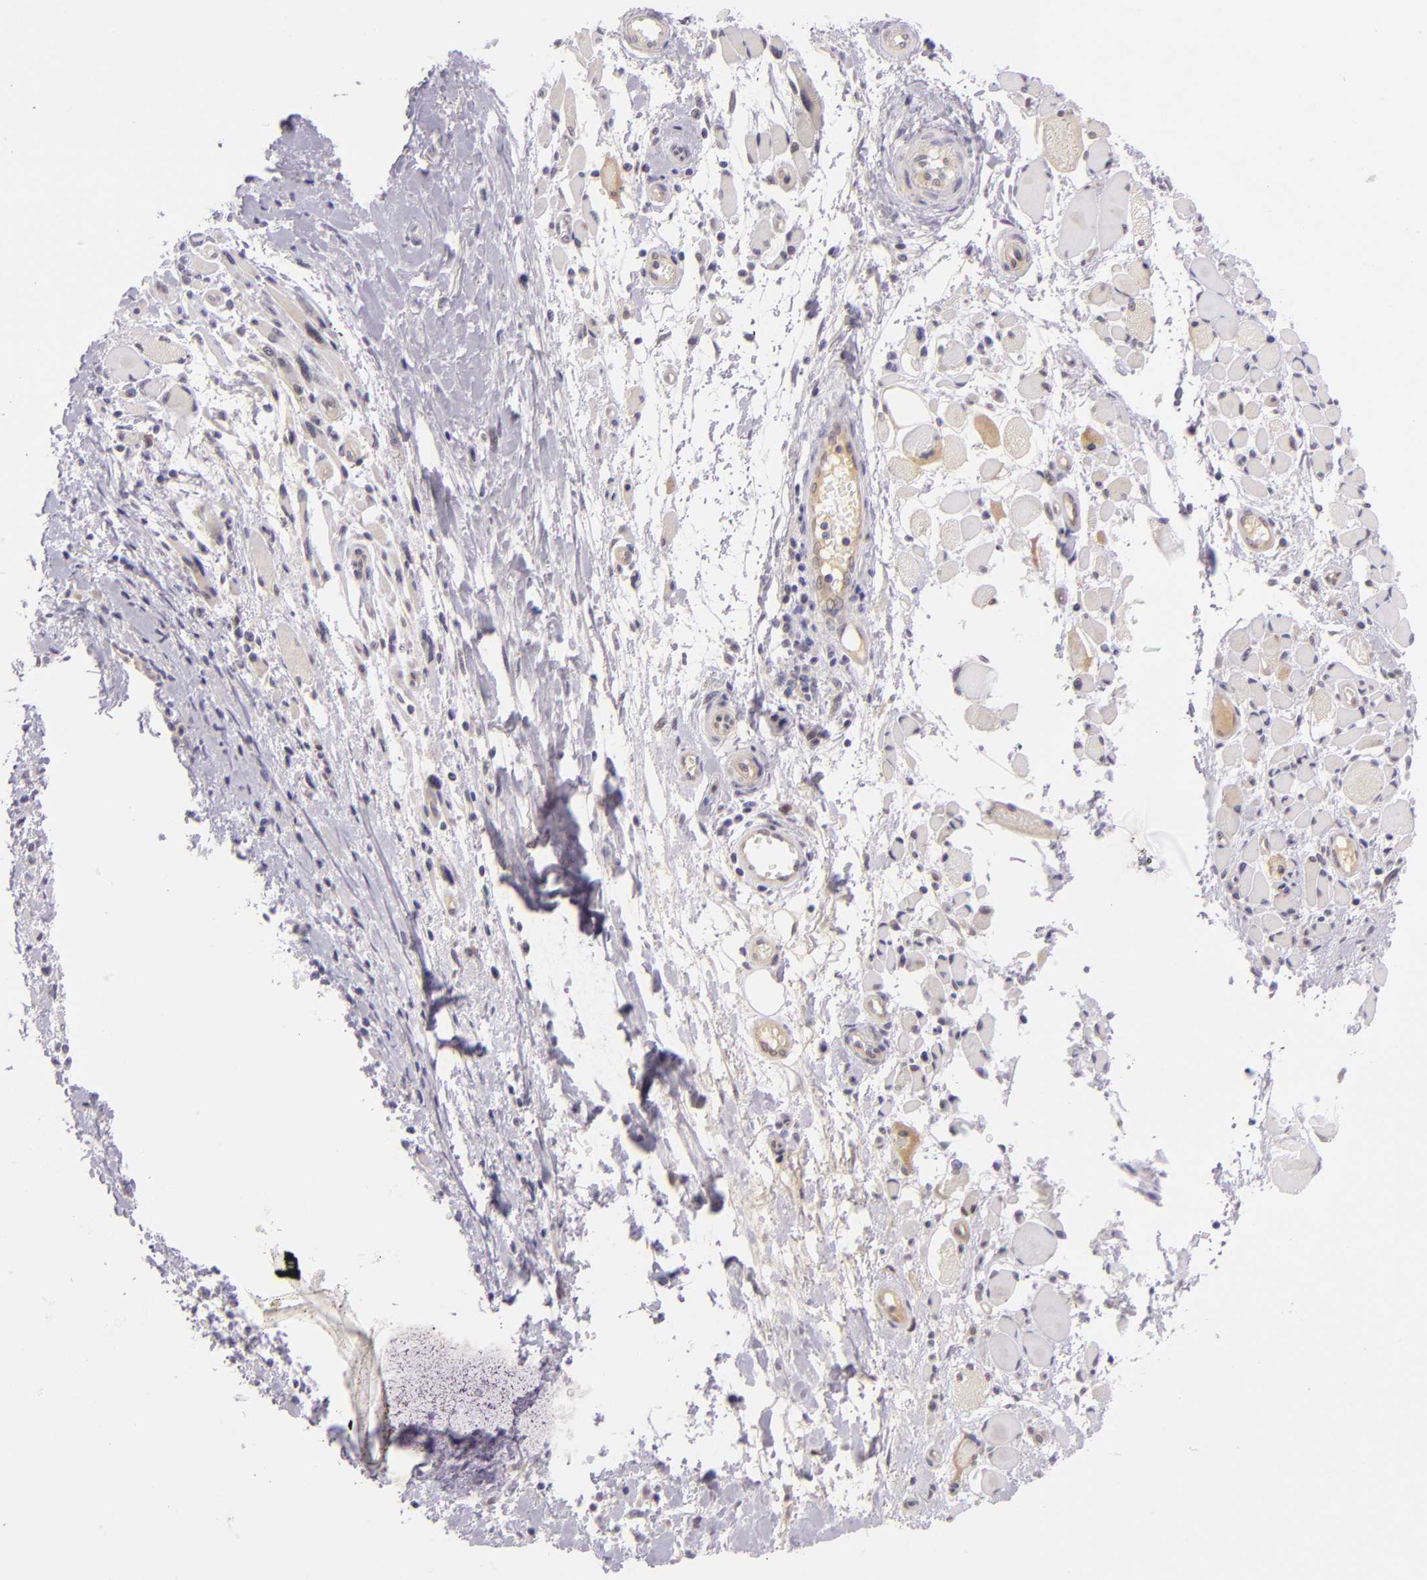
{"staining": {"intensity": "negative", "quantity": "none", "location": "none"}, "tissue": "melanoma", "cell_type": "Tumor cells", "image_type": "cancer", "snomed": [{"axis": "morphology", "description": "Malignant melanoma, NOS"}, {"axis": "topography", "description": "Skin"}], "caption": "Melanoma was stained to show a protein in brown. There is no significant staining in tumor cells. Nuclei are stained in blue.", "gene": "CSE1L", "patient": {"sex": "male", "age": 91}}